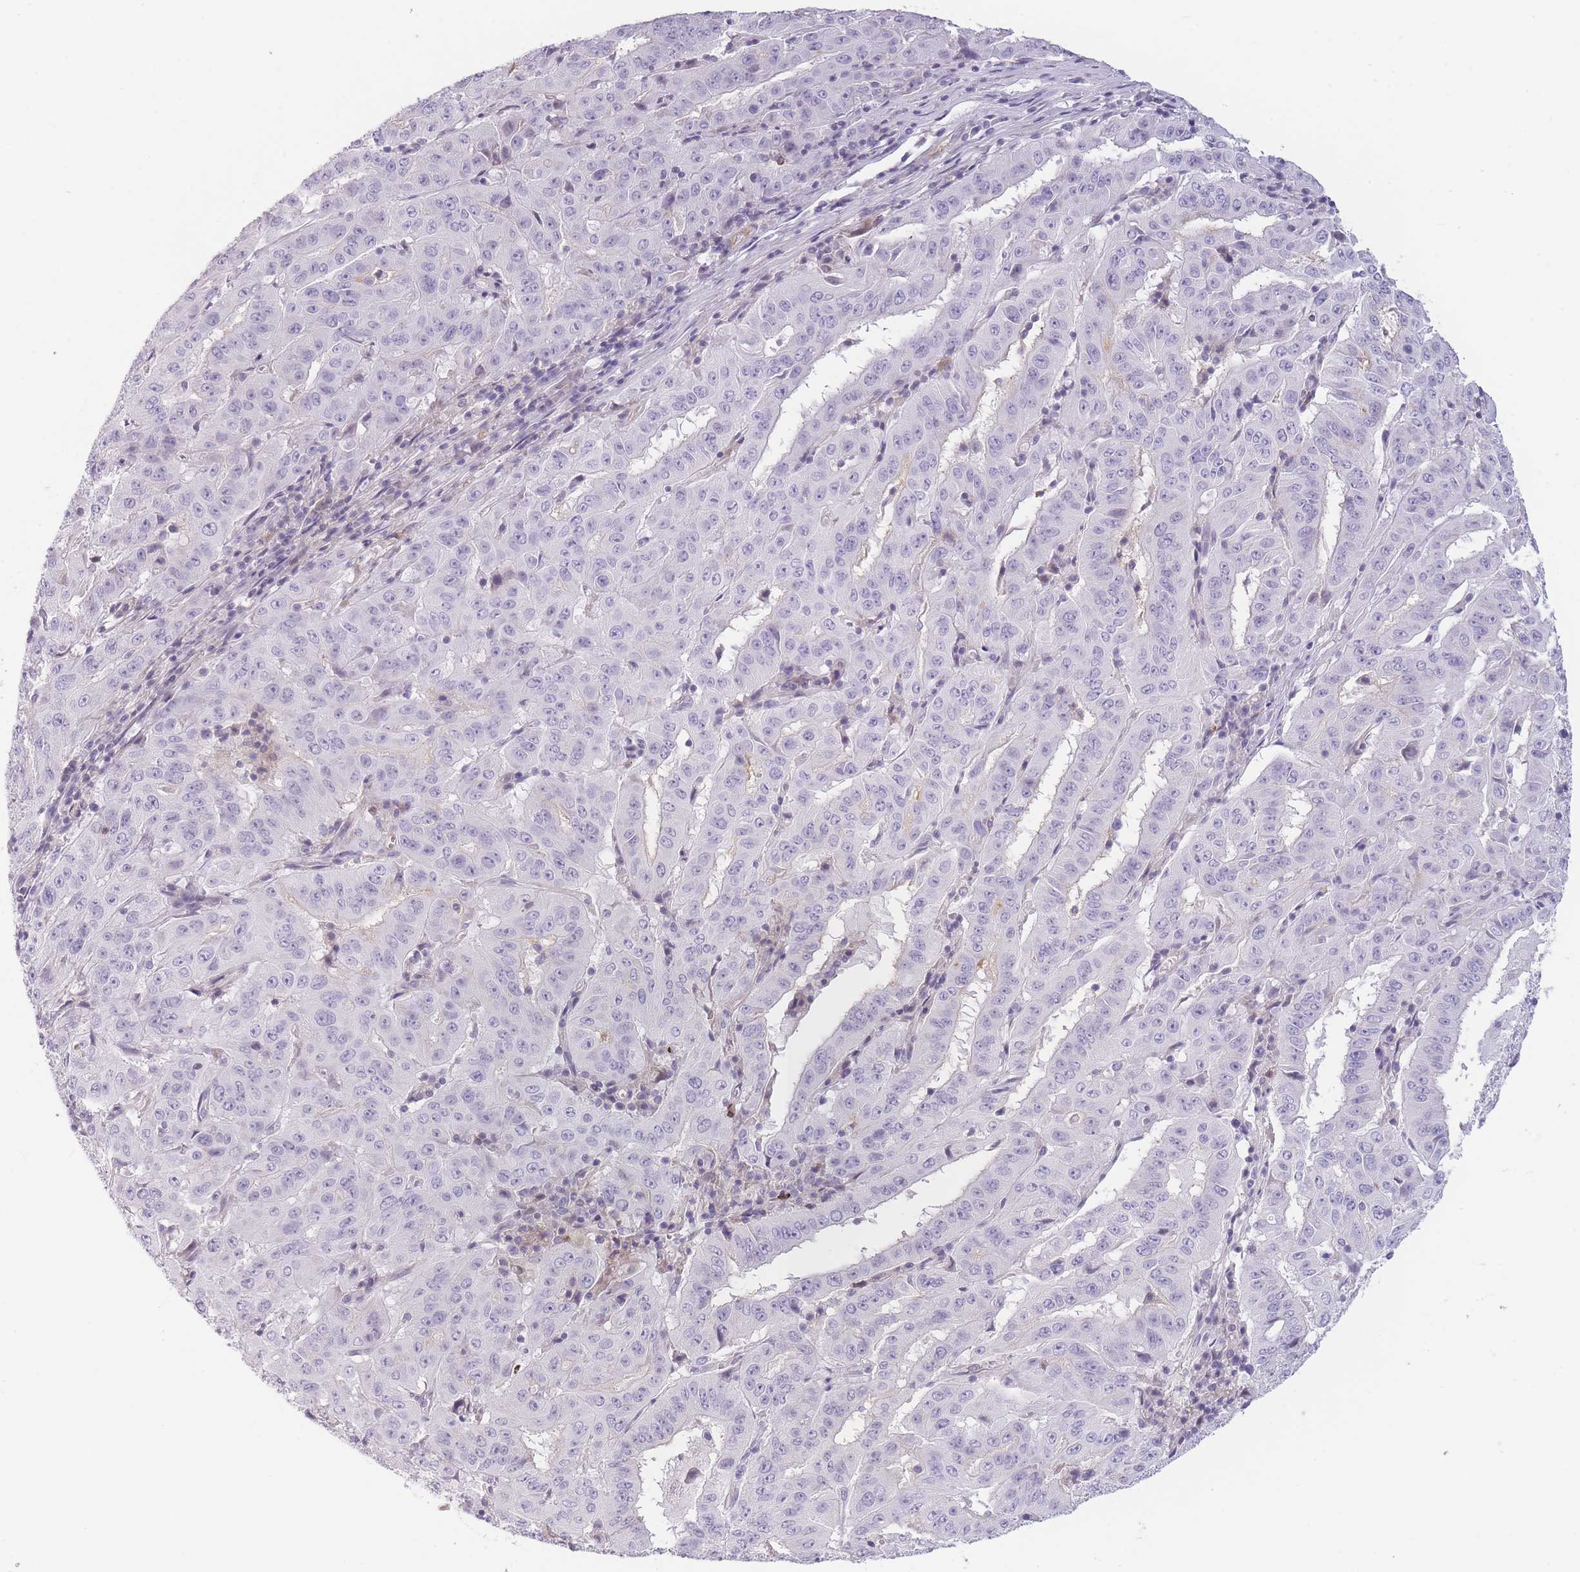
{"staining": {"intensity": "negative", "quantity": "none", "location": "none"}, "tissue": "pancreatic cancer", "cell_type": "Tumor cells", "image_type": "cancer", "snomed": [{"axis": "morphology", "description": "Adenocarcinoma, NOS"}, {"axis": "topography", "description": "Pancreas"}], "caption": "The micrograph shows no staining of tumor cells in pancreatic cancer.", "gene": "GGT1", "patient": {"sex": "male", "age": 63}}